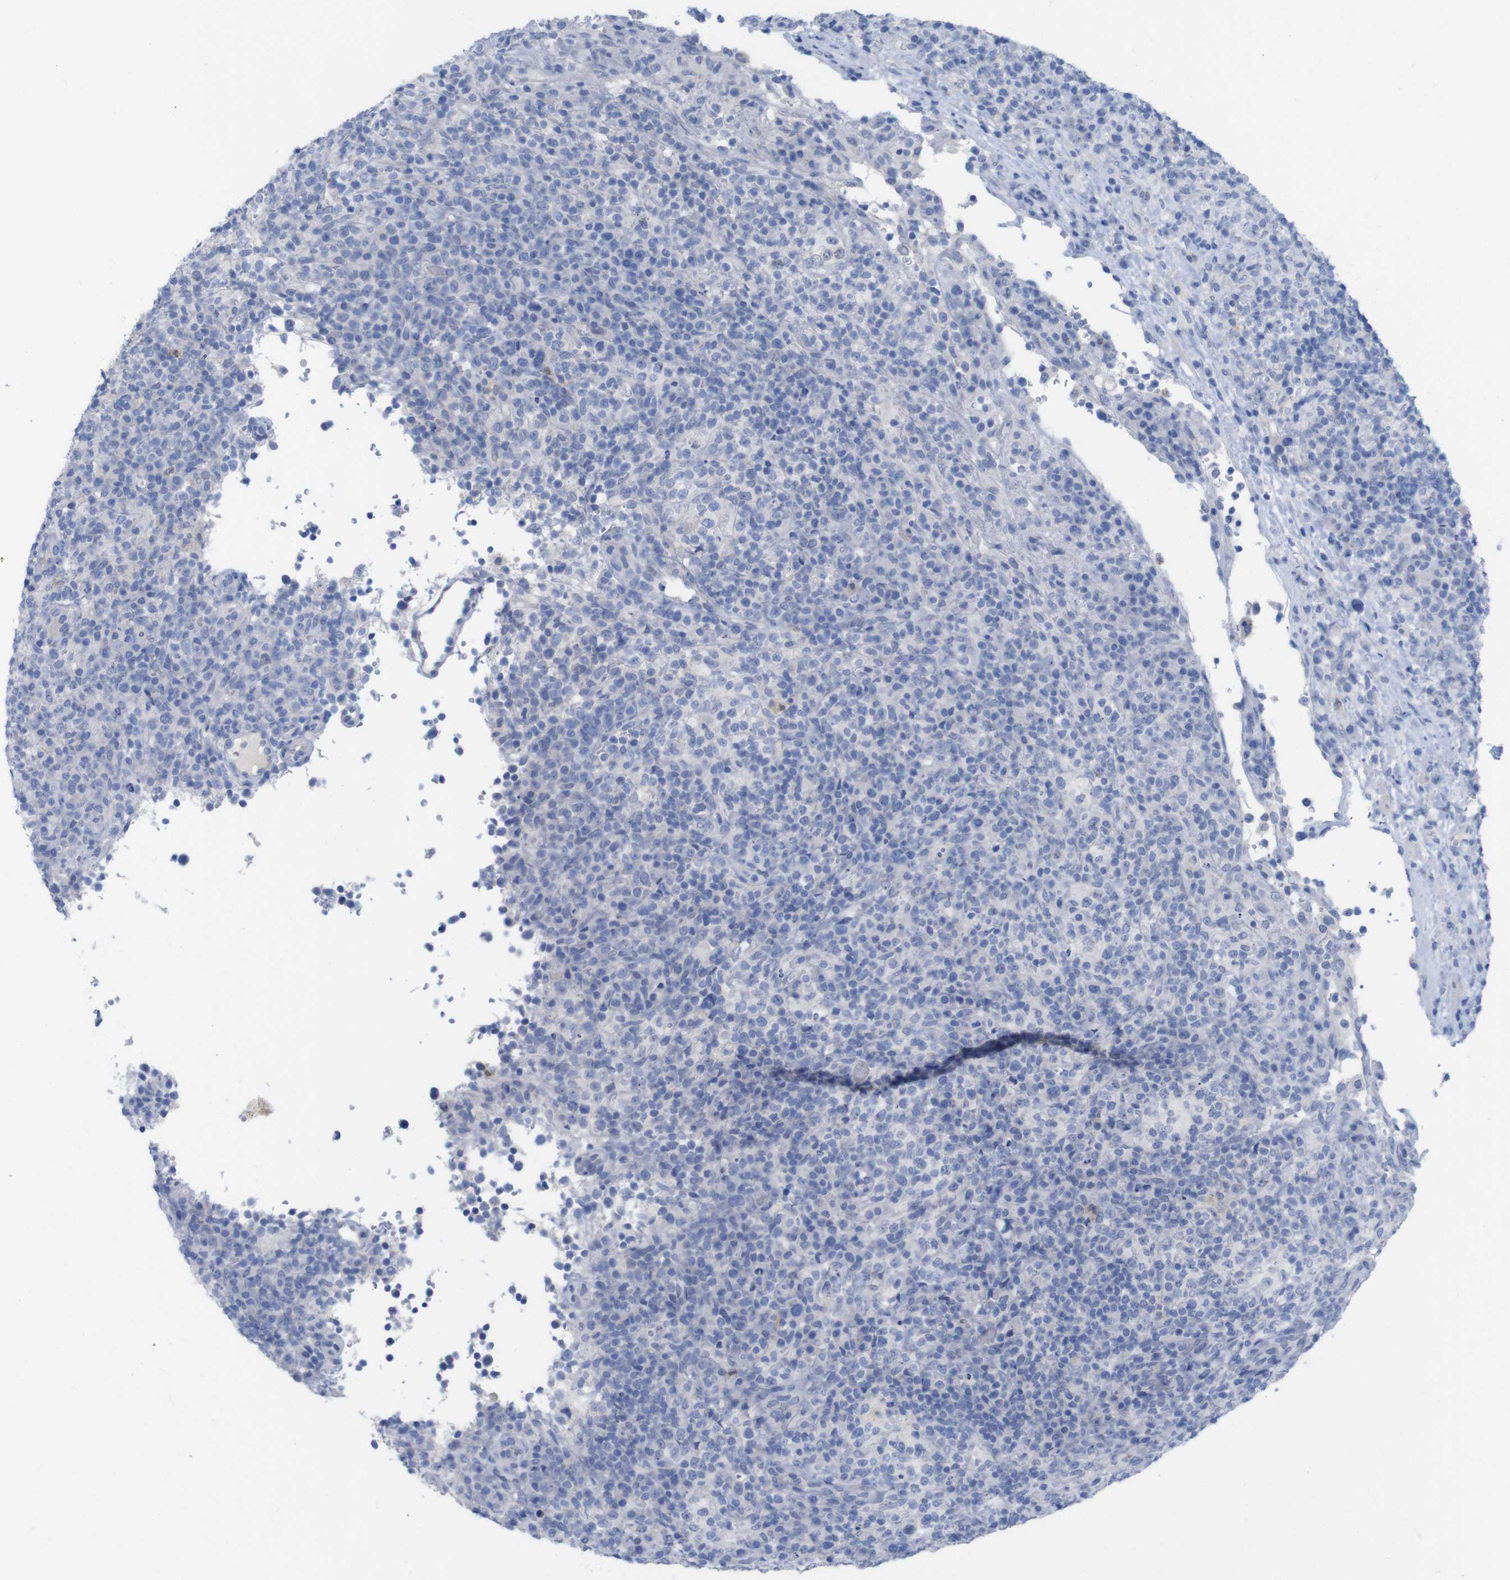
{"staining": {"intensity": "negative", "quantity": "none", "location": "none"}, "tissue": "lymphoma", "cell_type": "Tumor cells", "image_type": "cancer", "snomed": [{"axis": "morphology", "description": "Malignant lymphoma, non-Hodgkin's type, High grade"}, {"axis": "topography", "description": "Lymph node"}], "caption": "Immunohistochemistry (IHC) micrograph of lymphoma stained for a protein (brown), which displays no positivity in tumor cells.", "gene": "PNMA1", "patient": {"sex": "female", "age": 76}}